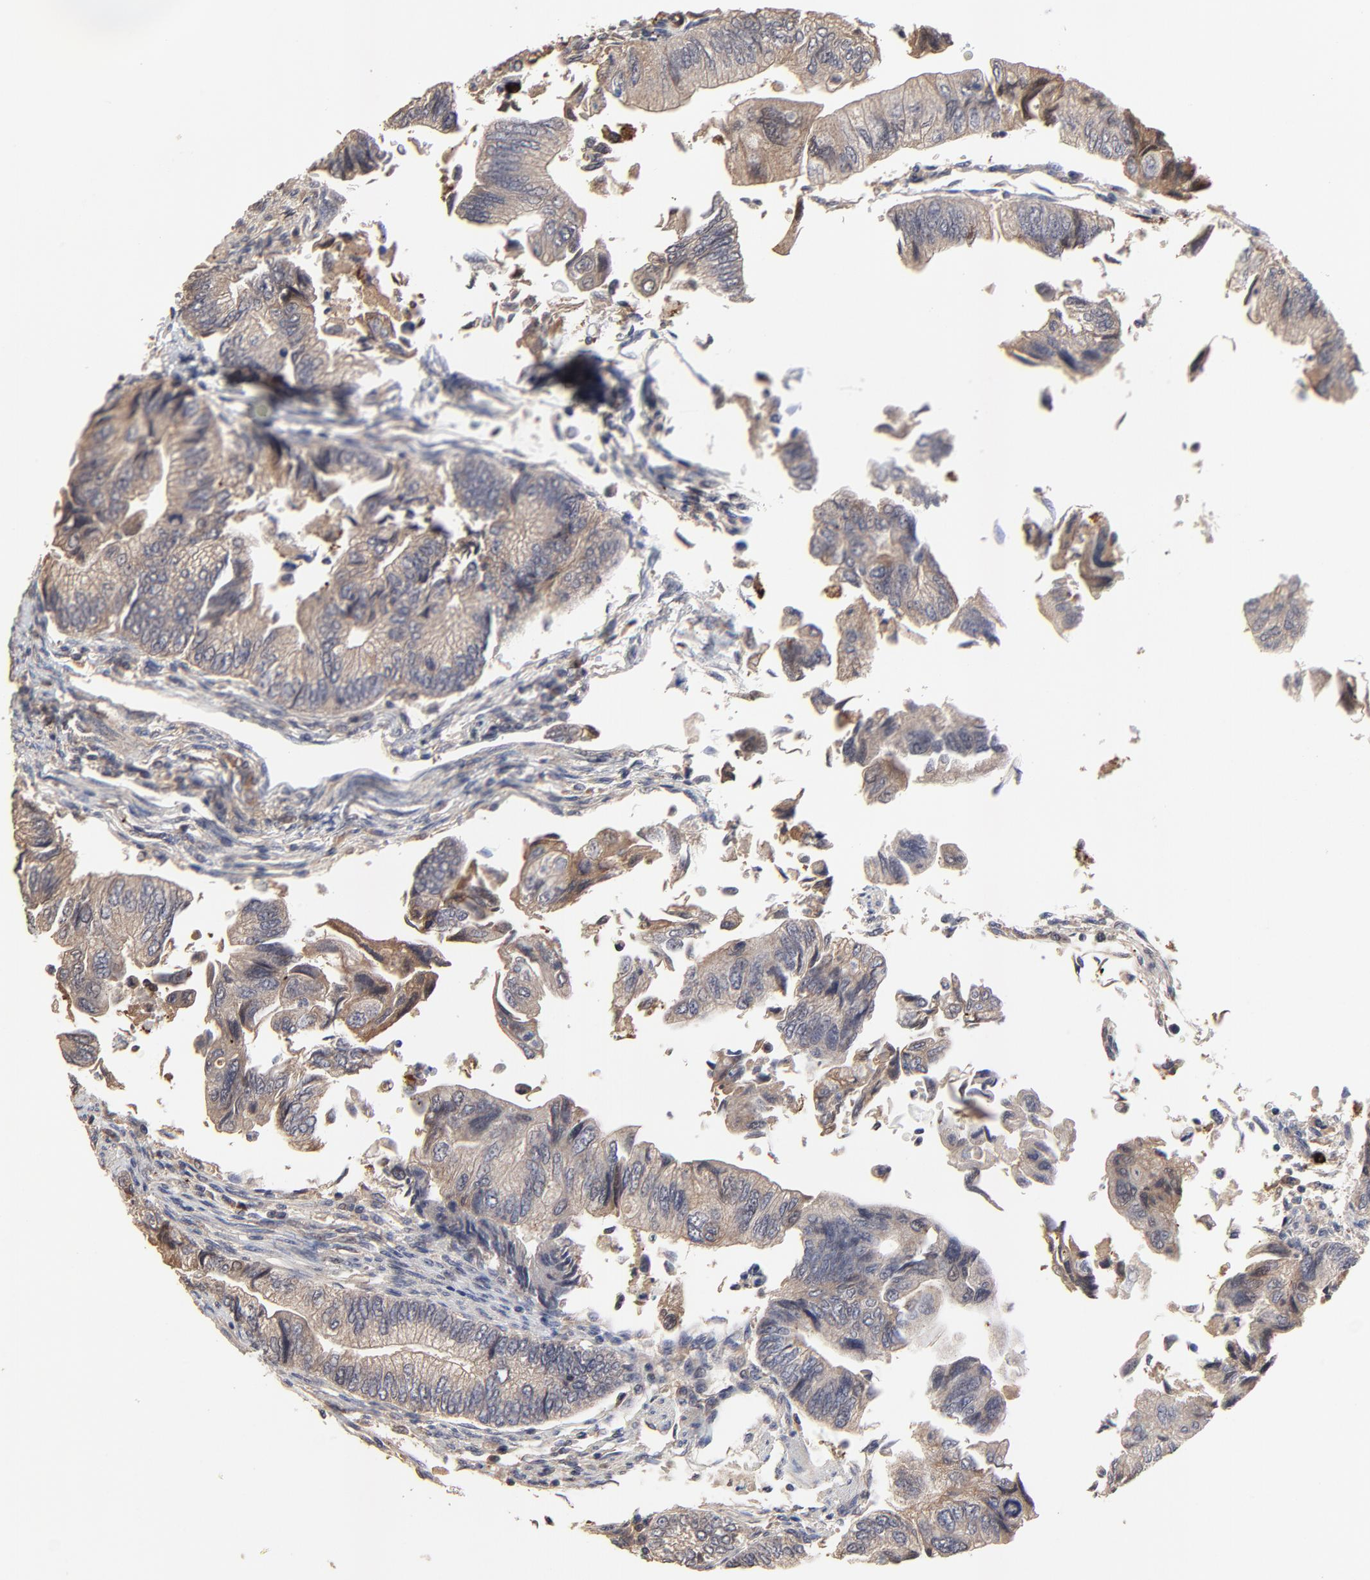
{"staining": {"intensity": "moderate", "quantity": ">75%", "location": "cytoplasmic/membranous"}, "tissue": "colorectal cancer", "cell_type": "Tumor cells", "image_type": "cancer", "snomed": [{"axis": "morphology", "description": "Adenocarcinoma, NOS"}, {"axis": "topography", "description": "Colon"}], "caption": "Moderate cytoplasmic/membranous staining is appreciated in about >75% of tumor cells in colorectal cancer (adenocarcinoma).", "gene": "VPREB3", "patient": {"sex": "female", "age": 11}}